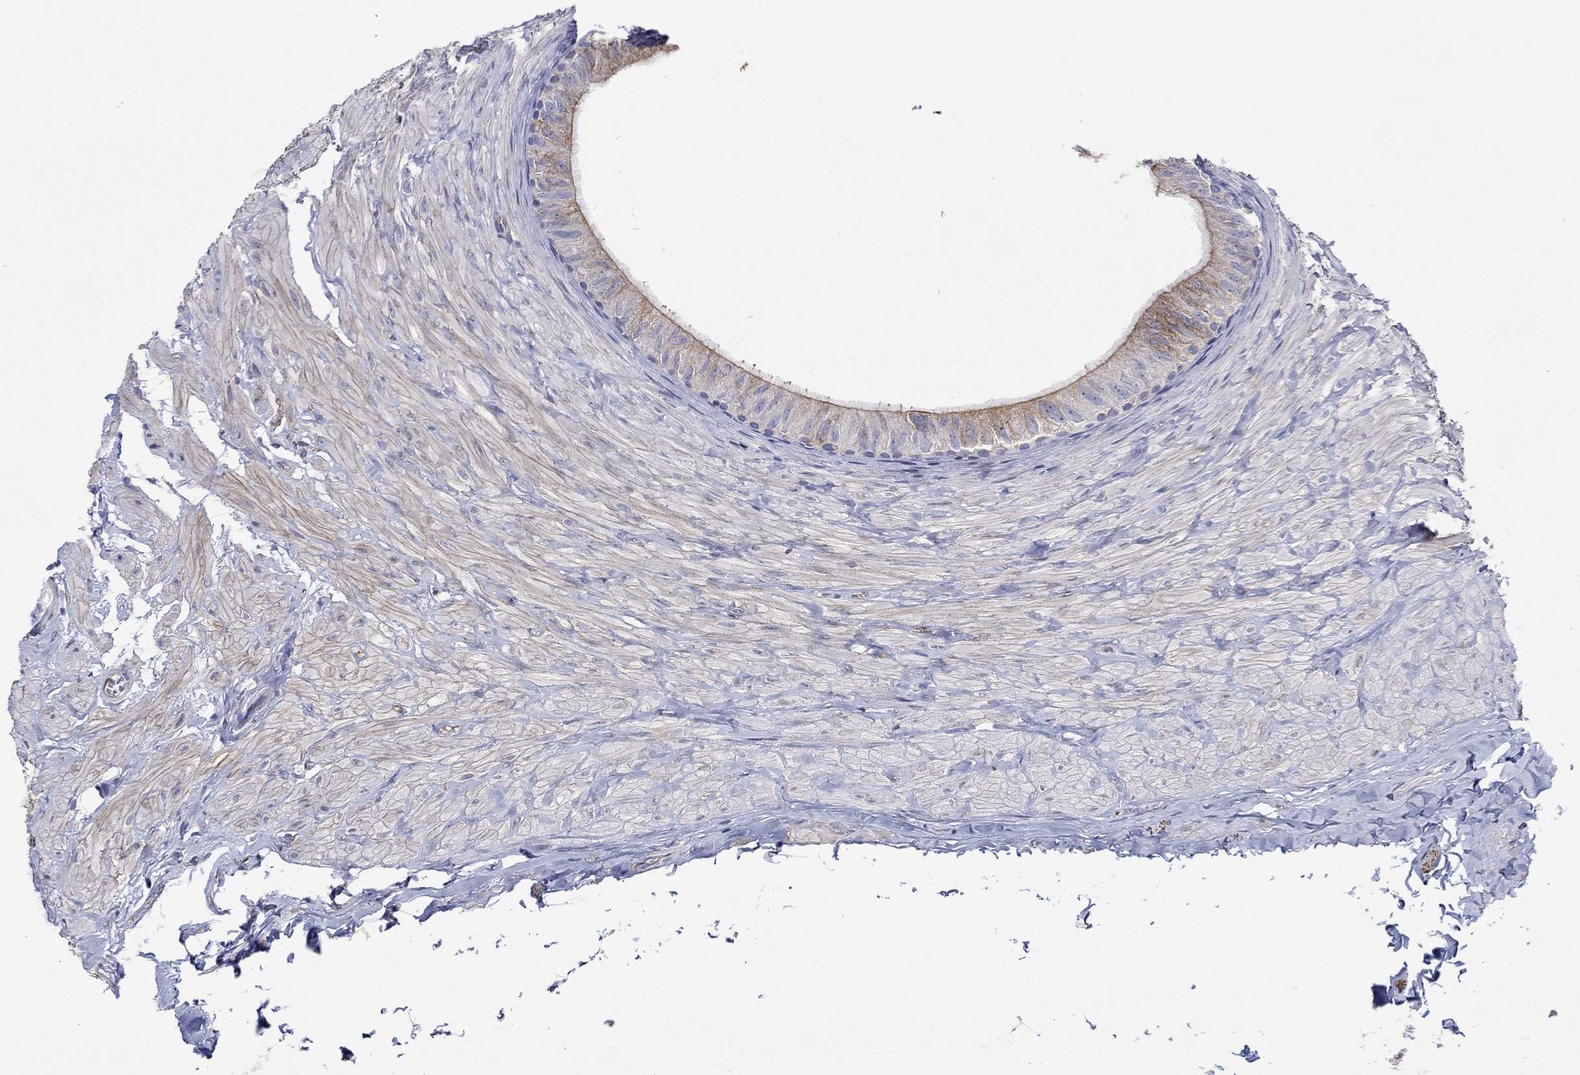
{"staining": {"intensity": "moderate", "quantity": "25%-75%", "location": "cytoplasmic/membranous"}, "tissue": "epididymis", "cell_type": "Glandular cells", "image_type": "normal", "snomed": [{"axis": "morphology", "description": "Normal tissue, NOS"}, {"axis": "topography", "description": "Epididymis"}], "caption": "Moderate cytoplasmic/membranous staining for a protein is appreciated in about 25%-75% of glandular cells of benign epididymis using immunohistochemistry.", "gene": "TPRN", "patient": {"sex": "male", "age": 32}}